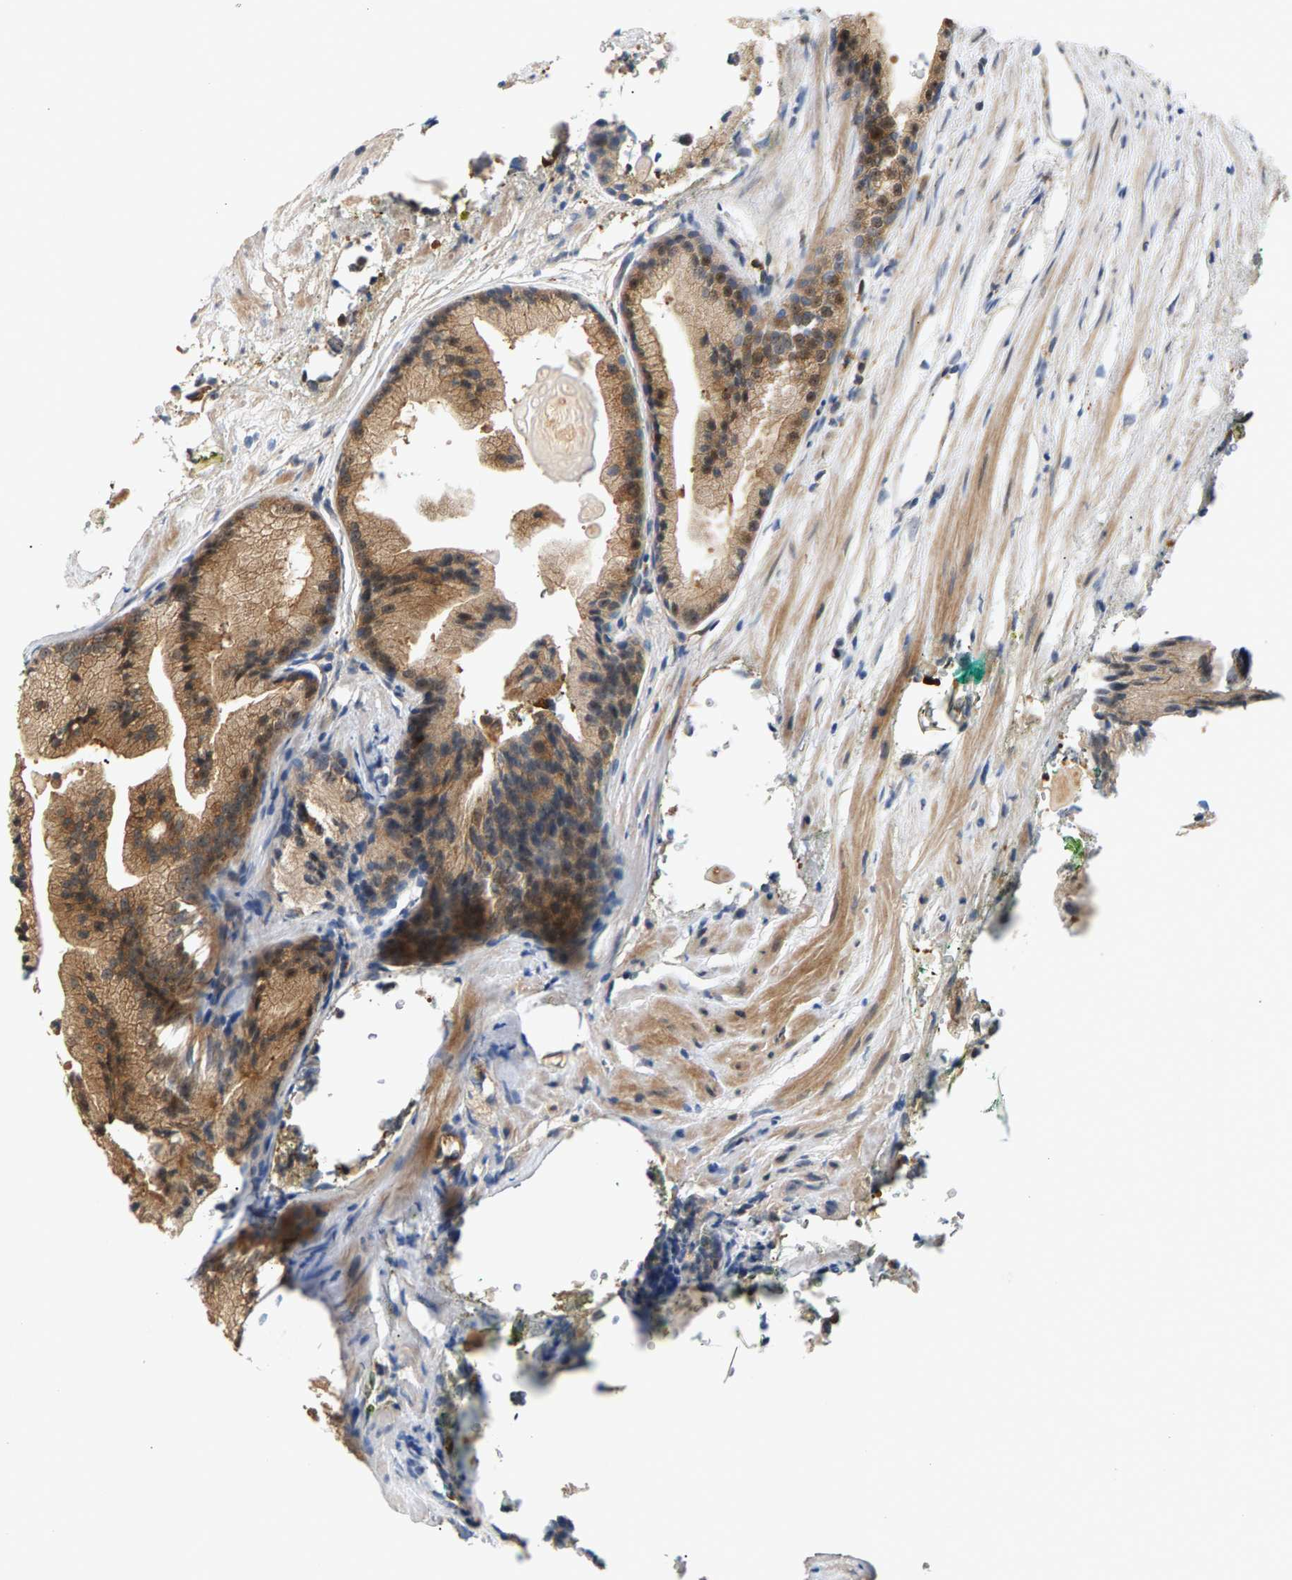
{"staining": {"intensity": "moderate", "quantity": ">75%", "location": "cytoplasmic/membranous"}, "tissue": "prostate cancer", "cell_type": "Tumor cells", "image_type": "cancer", "snomed": [{"axis": "morphology", "description": "Adenocarcinoma, Low grade"}, {"axis": "topography", "description": "Prostate"}], "caption": "This photomicrograph shows prostate cancer stained with IHC to label a protein in brown. The cytoplasmic/membranous of tumor cells show moderate positivity for the protein. Nuclei are counter-stained blue.", "gene": "MAP2K5", "patient": {"sex": "male", "age": 69}}